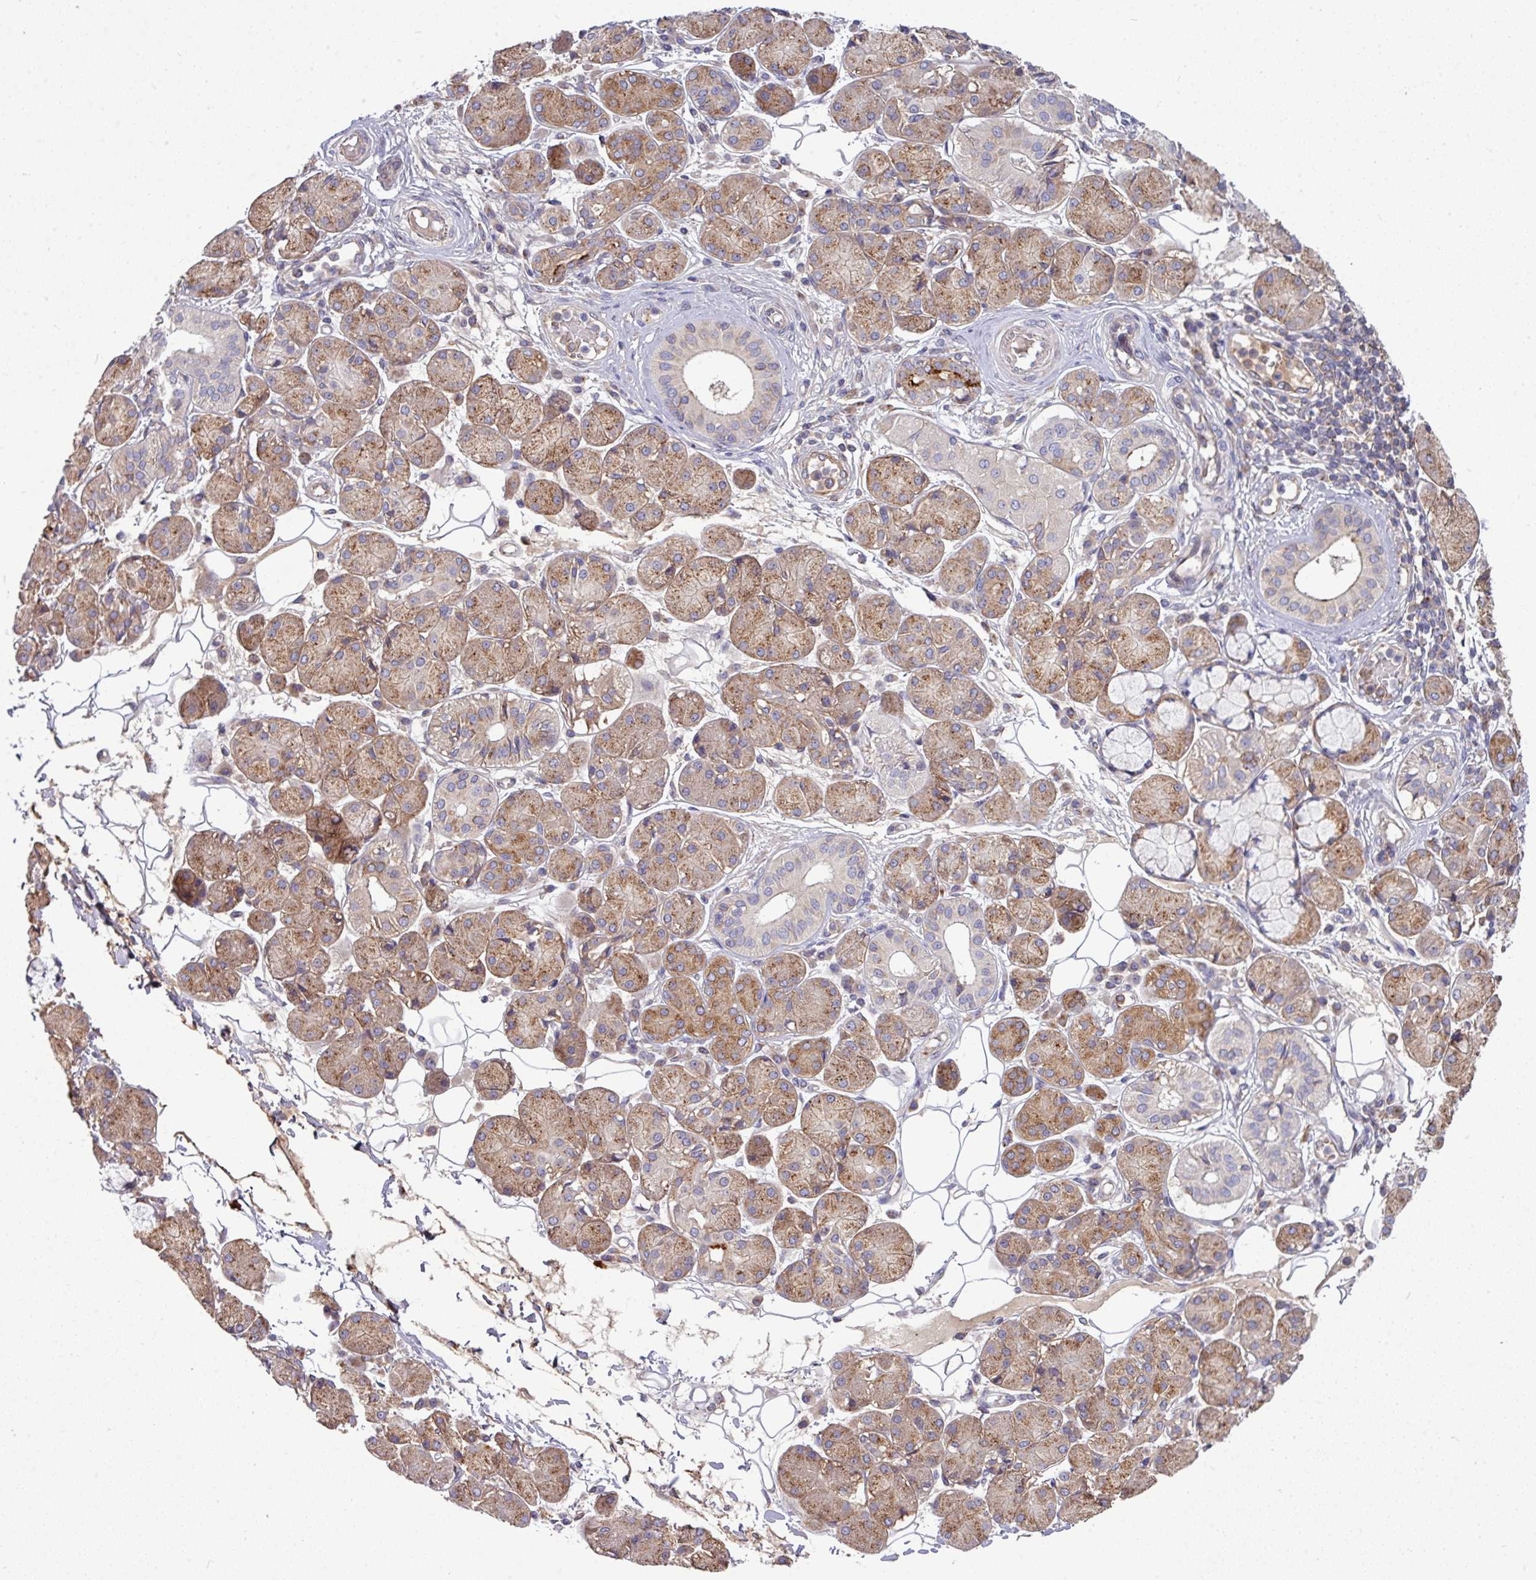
{"staining": {"intensity": "moderate", "quantity": ">75%", "location": "cytoplasmic/membranous"}, "tissue": "salivary gland", "cell_type": "Glandular cells", "image_type": "normal", "snomed": [{"axis": "morphology", "description": "Squamous cell carcinoma, NOS"}, {"axis": "topography", "description": "Skin"}, {"axis": "topography", "description": "Head-Neck"}], "caption": "Moderate cytoplasmic/membranous expression for a protein is seen in about >75% of glandular cells of unremarkable salivary gland using immunohistochemistry (IHC).", "gene": "LSM12", "patient": {"sex": "male", "age": 80}}